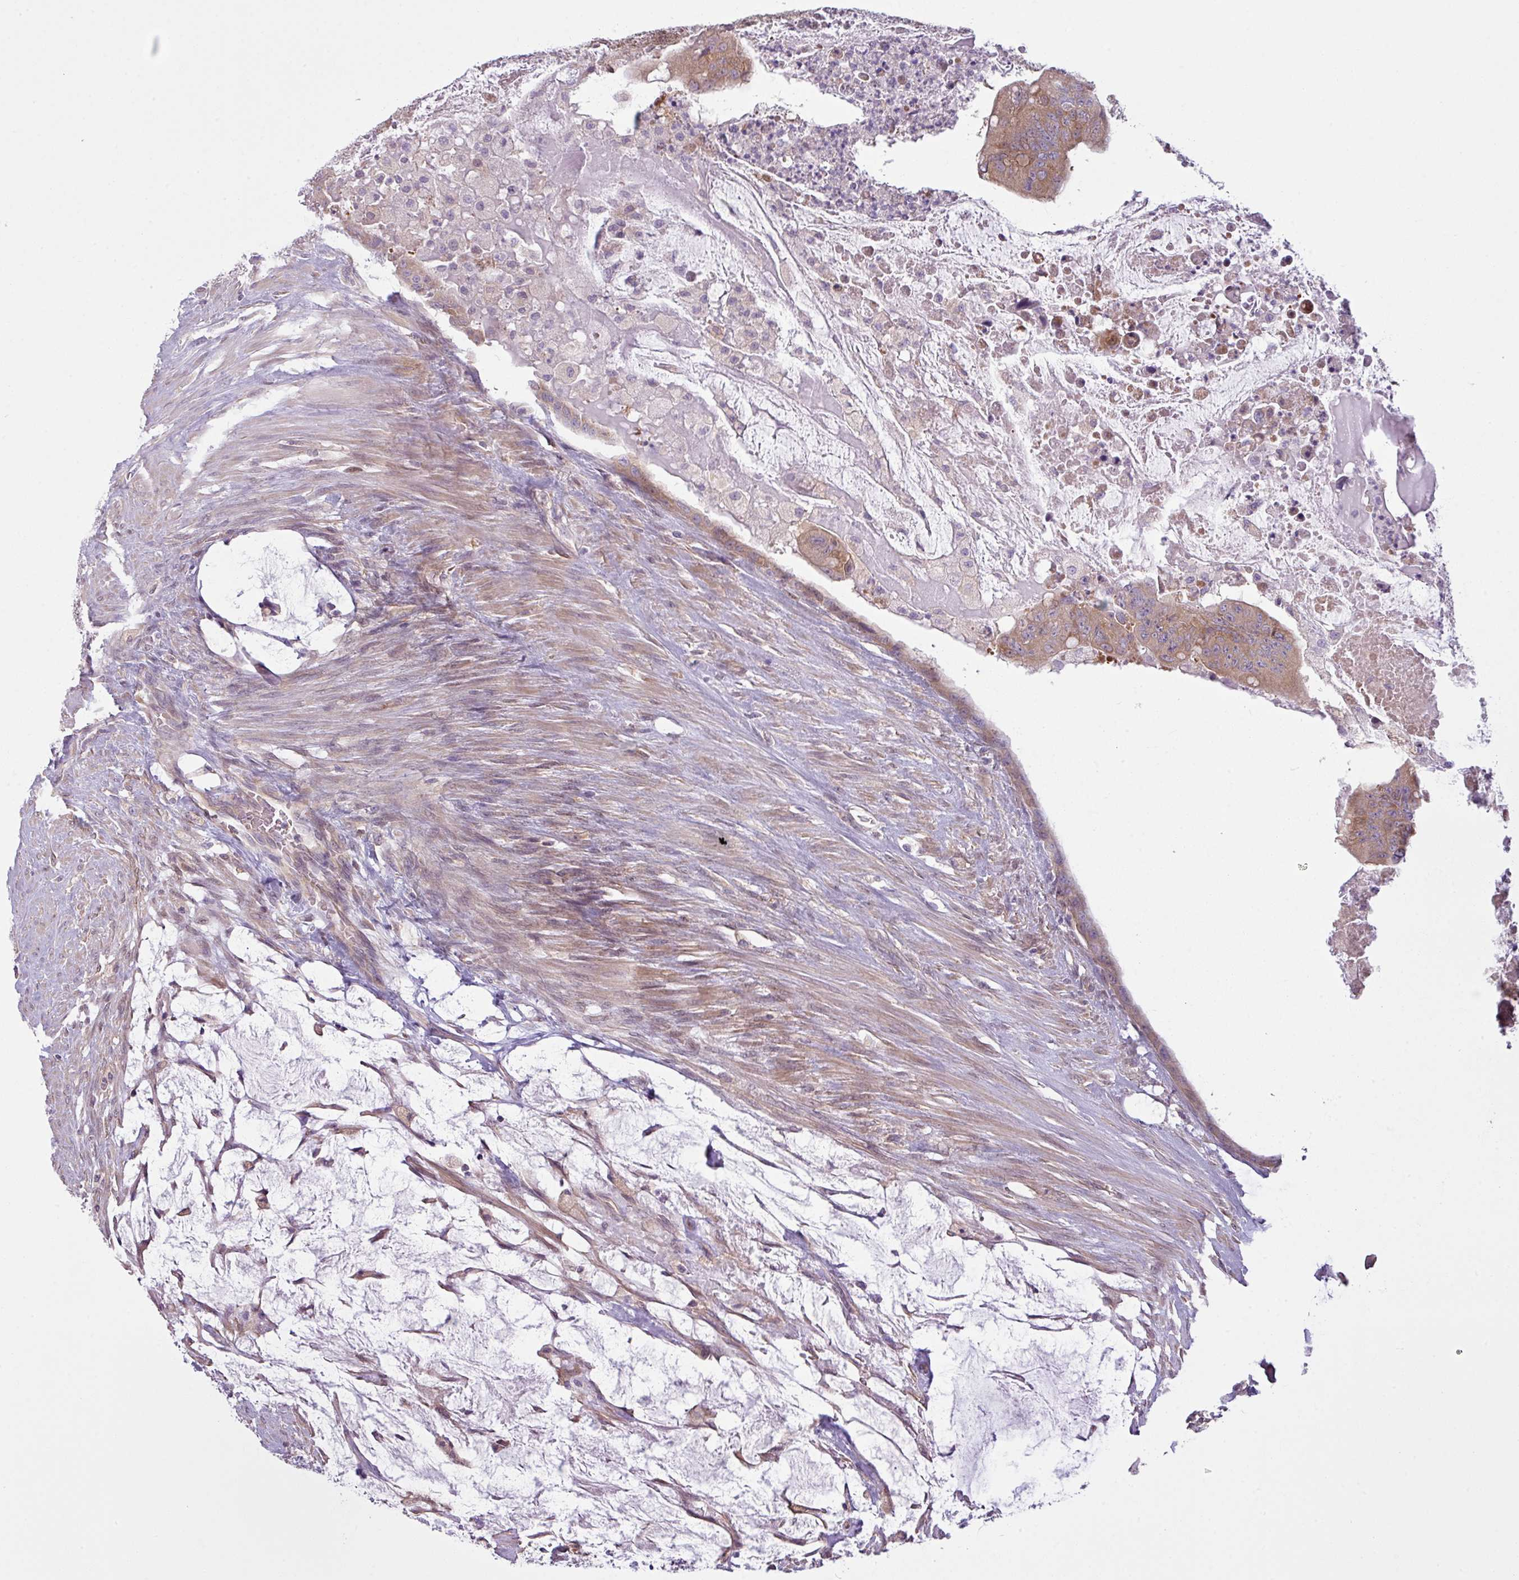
{"staining": {"intensity": "weak", "quantity": ">75%", "location": "cytoplasmic/membranous"}, "tissue": "colorectal cancer", "cell_type": "Tumor cells", "image_type": "cancer", "snomed": [{"axis": "morphology", "description": "Adenocarcinoma, NOS"}, {"axis": "topography", "description": "Rectum"}], "caption": "A high-resolution histopathology image shows immunohistochemistry (IHC) staining of colorectal cancer (adenocarcinoma), which demonstrates weak cytoplasmic/membranous expression in about >75% of tumor cells.", "gene": "CAMK2B", "patient": {"sex": "male", "age": 78}}